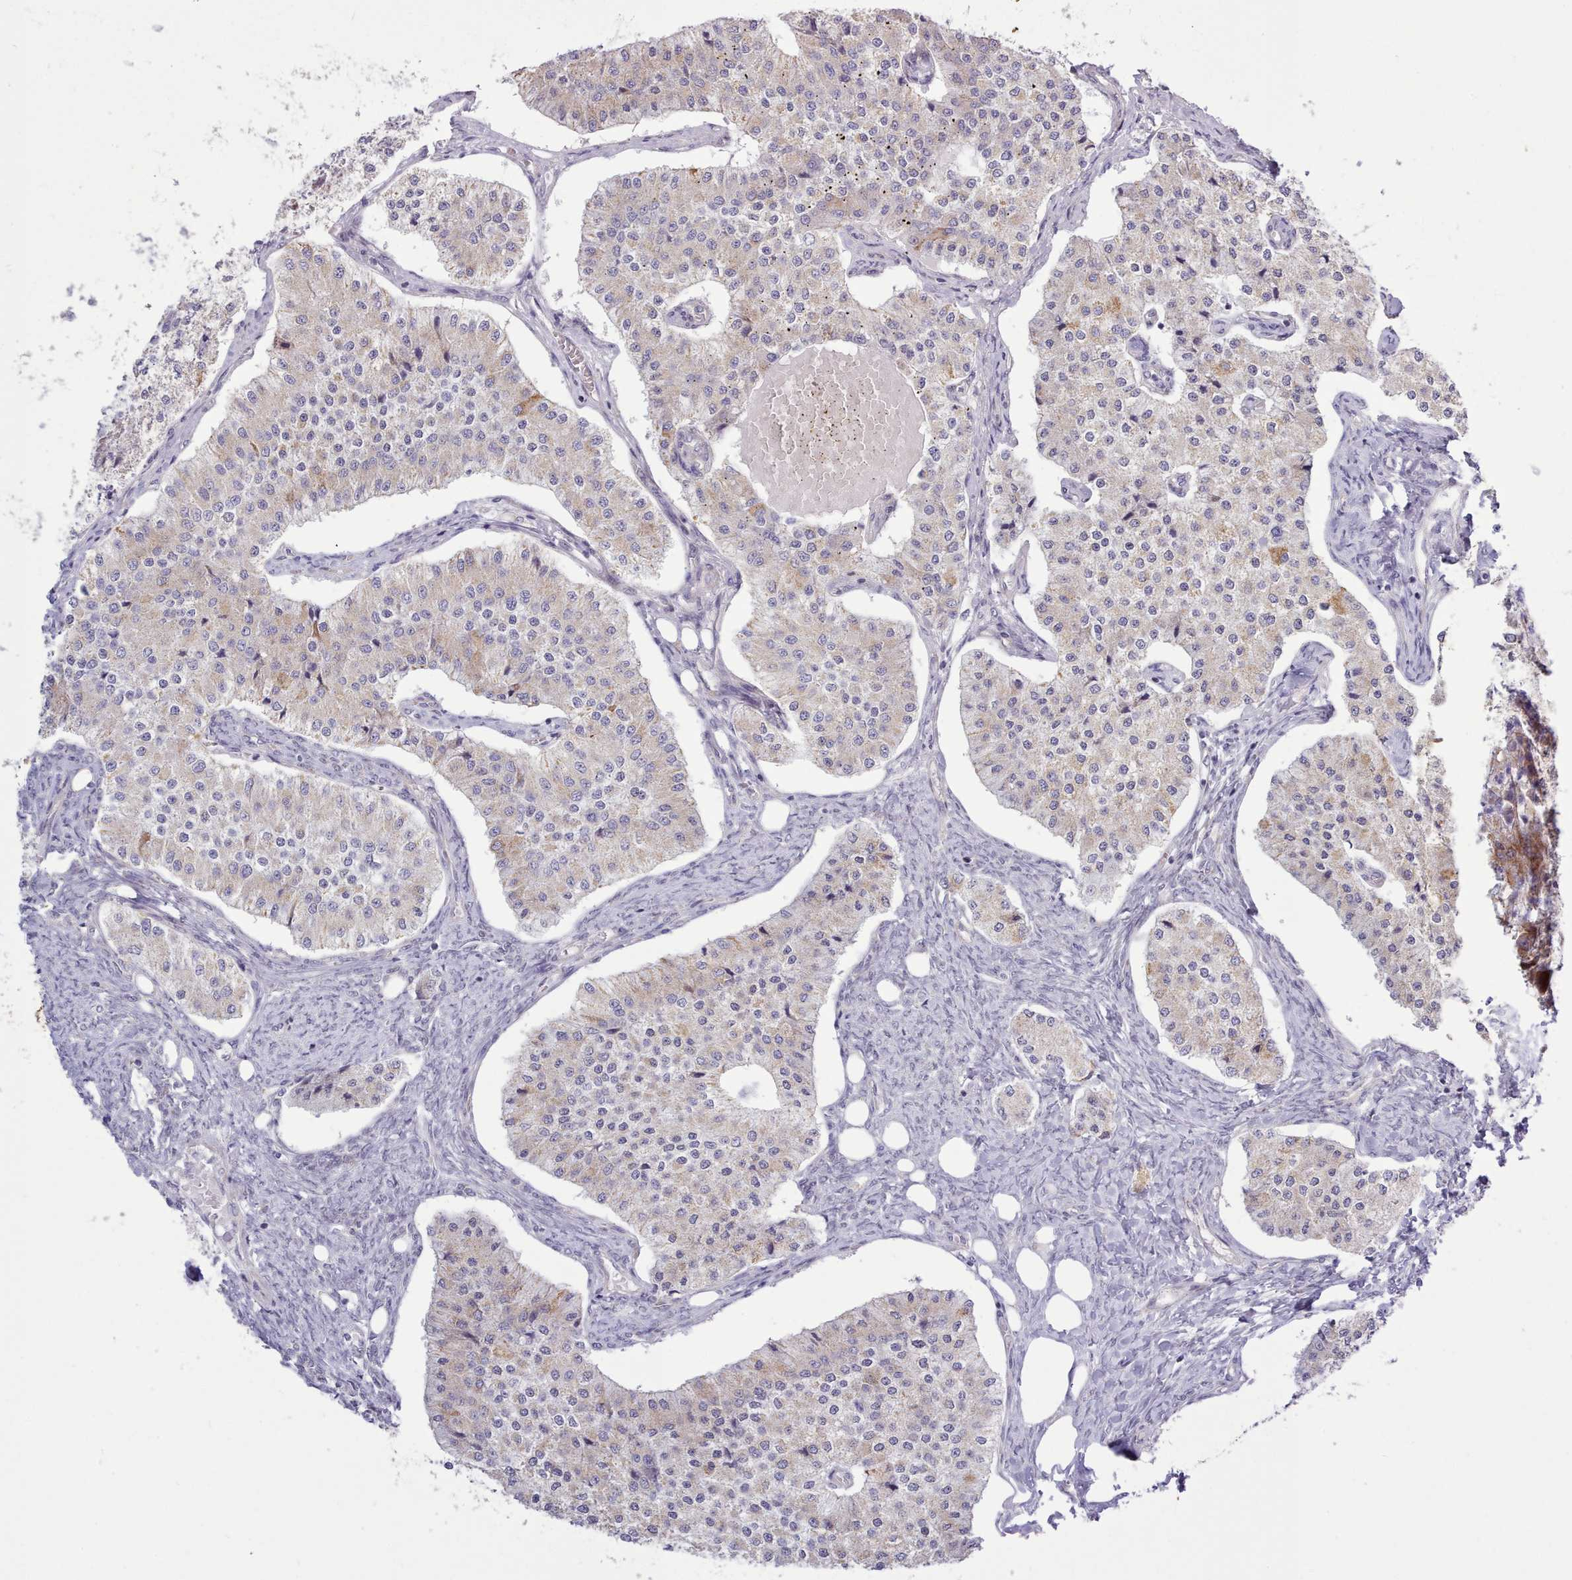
{"staining": {"intensity": "weak", "quantity": "<25%", "location": "cytoplasmic/membranous"}, "tissue": "carcinoid", "cell_type": "Tumor cells", "image_type": "cancer", "snomed": [{"axis": "morphology", "description": "Carcinoid, malignant, NOS"}, {"axis": "topography", "description": "Colon"}], "caption": "The immunohistochemistry micrograph has no significant expression in tumor cells of carcinoid tissue.", "gene": "MRPL21", "patient": {"sex": "female", "age": 52}}